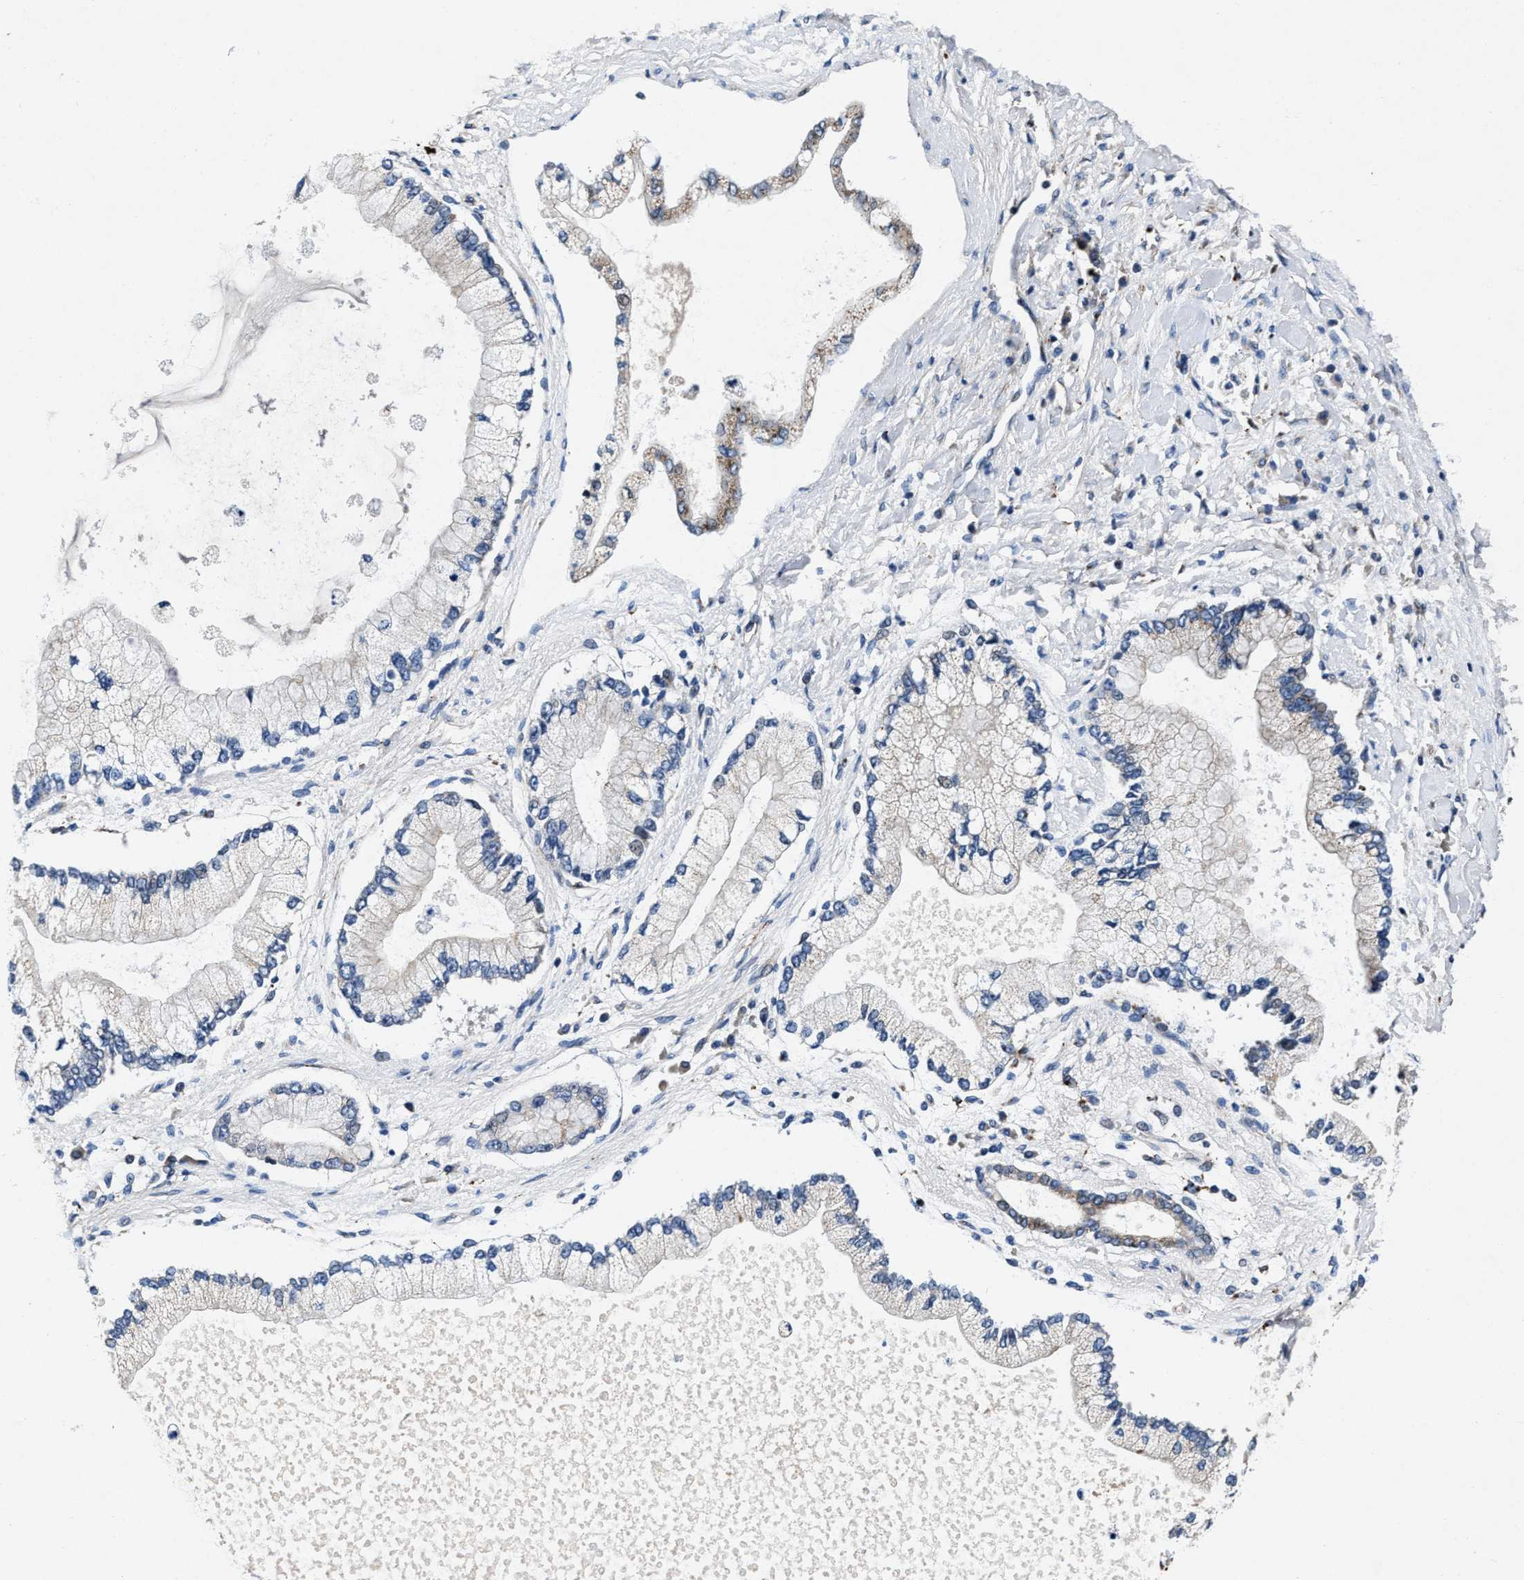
{"staining": {"intensity": "weak", "quantity": "<25%", "location": "cytoplasmic/membranous"}, "tissue": "liver cancer", "cell_type": "Tumor cells", "image_type": "cancer", "snomed": [{"axis": "morphology", "description": "Cholangiocarcinoma"}, {"axis": "topography", "description": "Liver"}], "caption": "IHC micrograph of neoplastic tissue: cholangiocarcinoma (liver) stained with DAB displays no significant protein staining in tumor cells.", "gene": "C2orf66", "patient": {"sex": "male", "age": 50}}